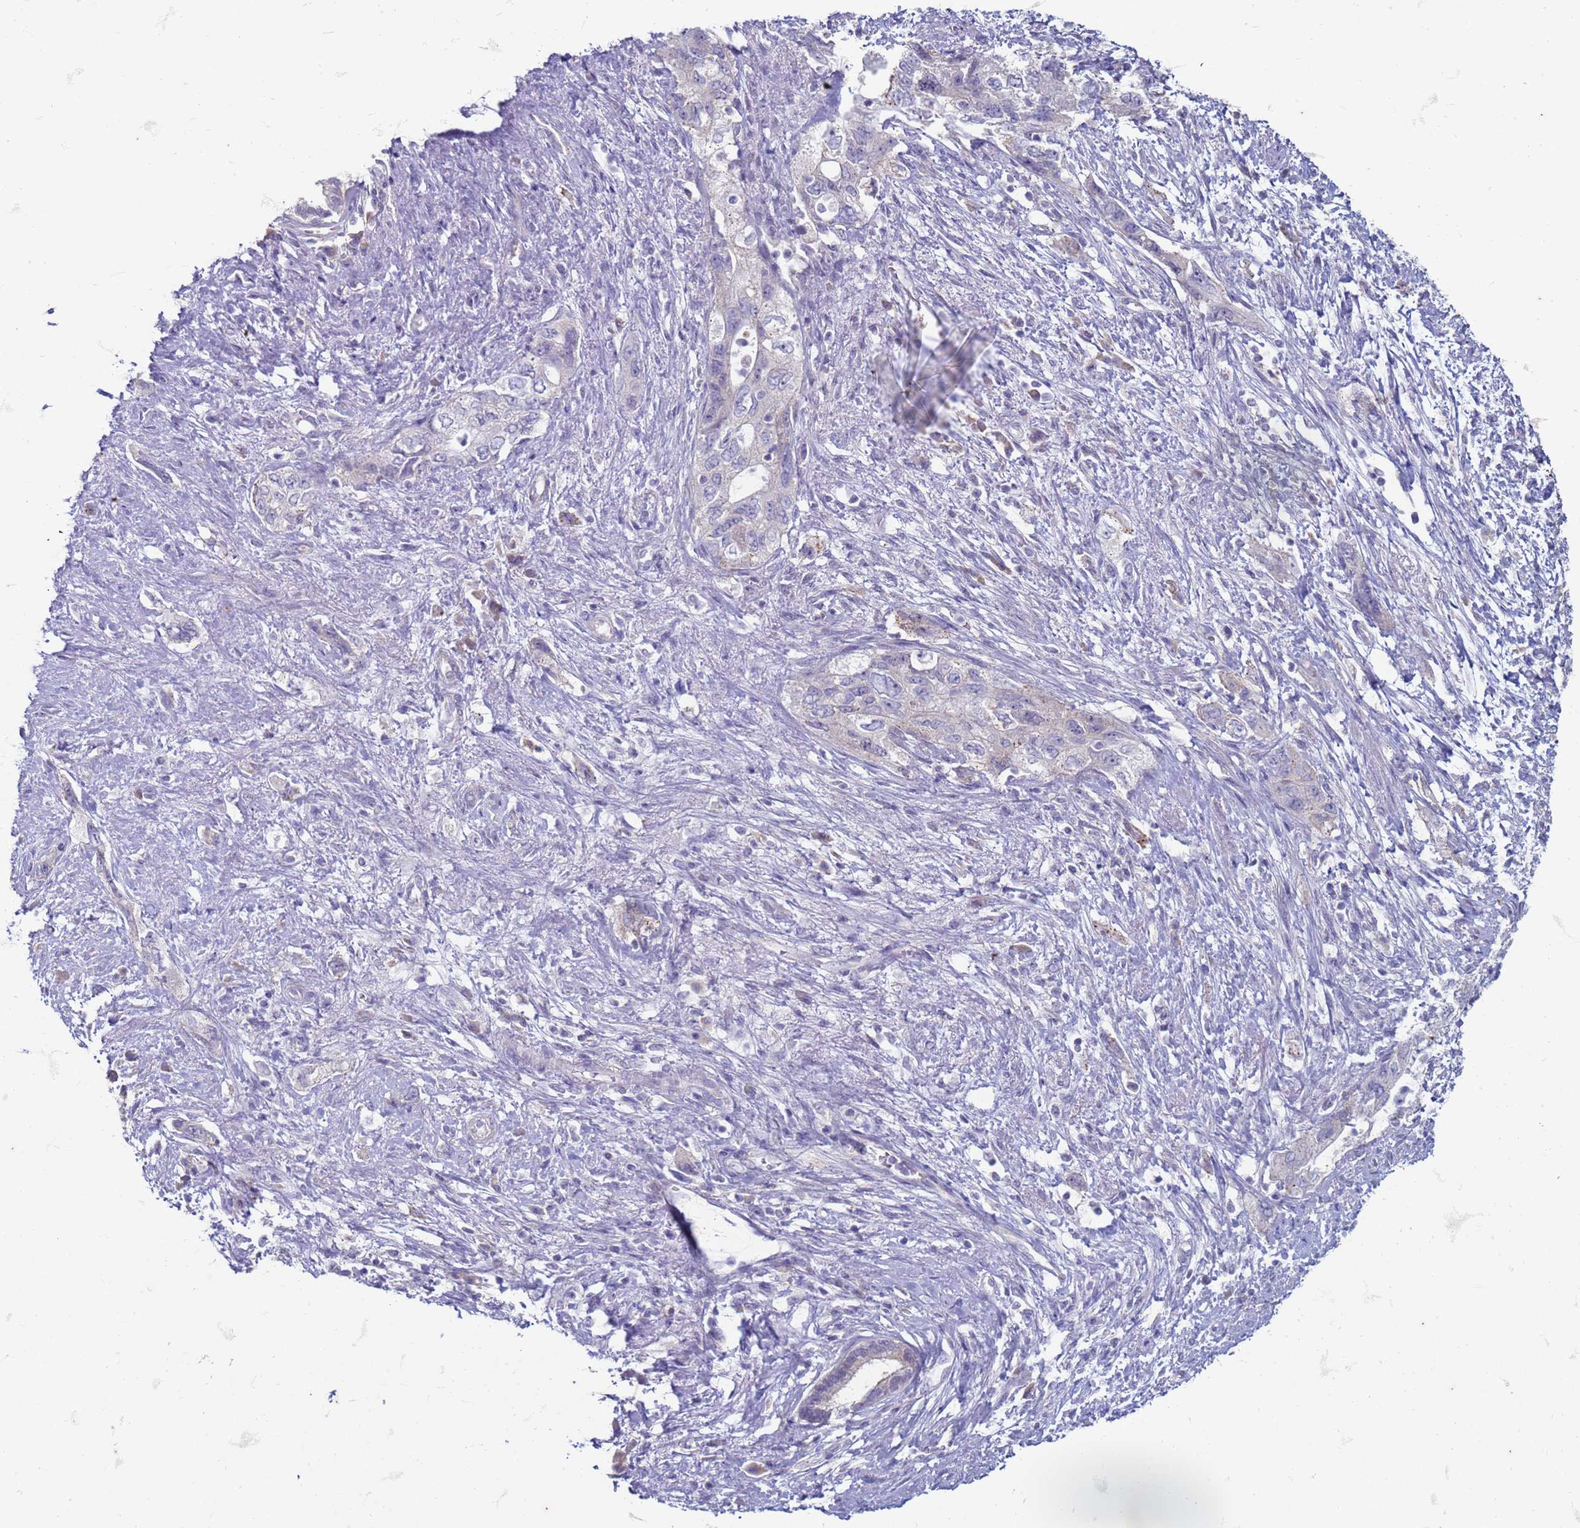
{"staining": {"intensity": "negative", "quantity": "none", "location": "none"}, "tissue": "pancreatic cancer", "cell_type": "Tumor cells", "image_type": "cancer", "snomed": [{"axis": "morphology", "description": "Adenocarcinoma, NOS"}, {"axis": "topography", "description": "Pancreas"}], "caption": "DAB immunohistochemical staining of pancreatic cancer reveals no significant expression in tumor cells. (IHC, brightfield microscopy, high magnification).", "gene": "SUCO", "patient": {"sex": "female", "age": 73}}